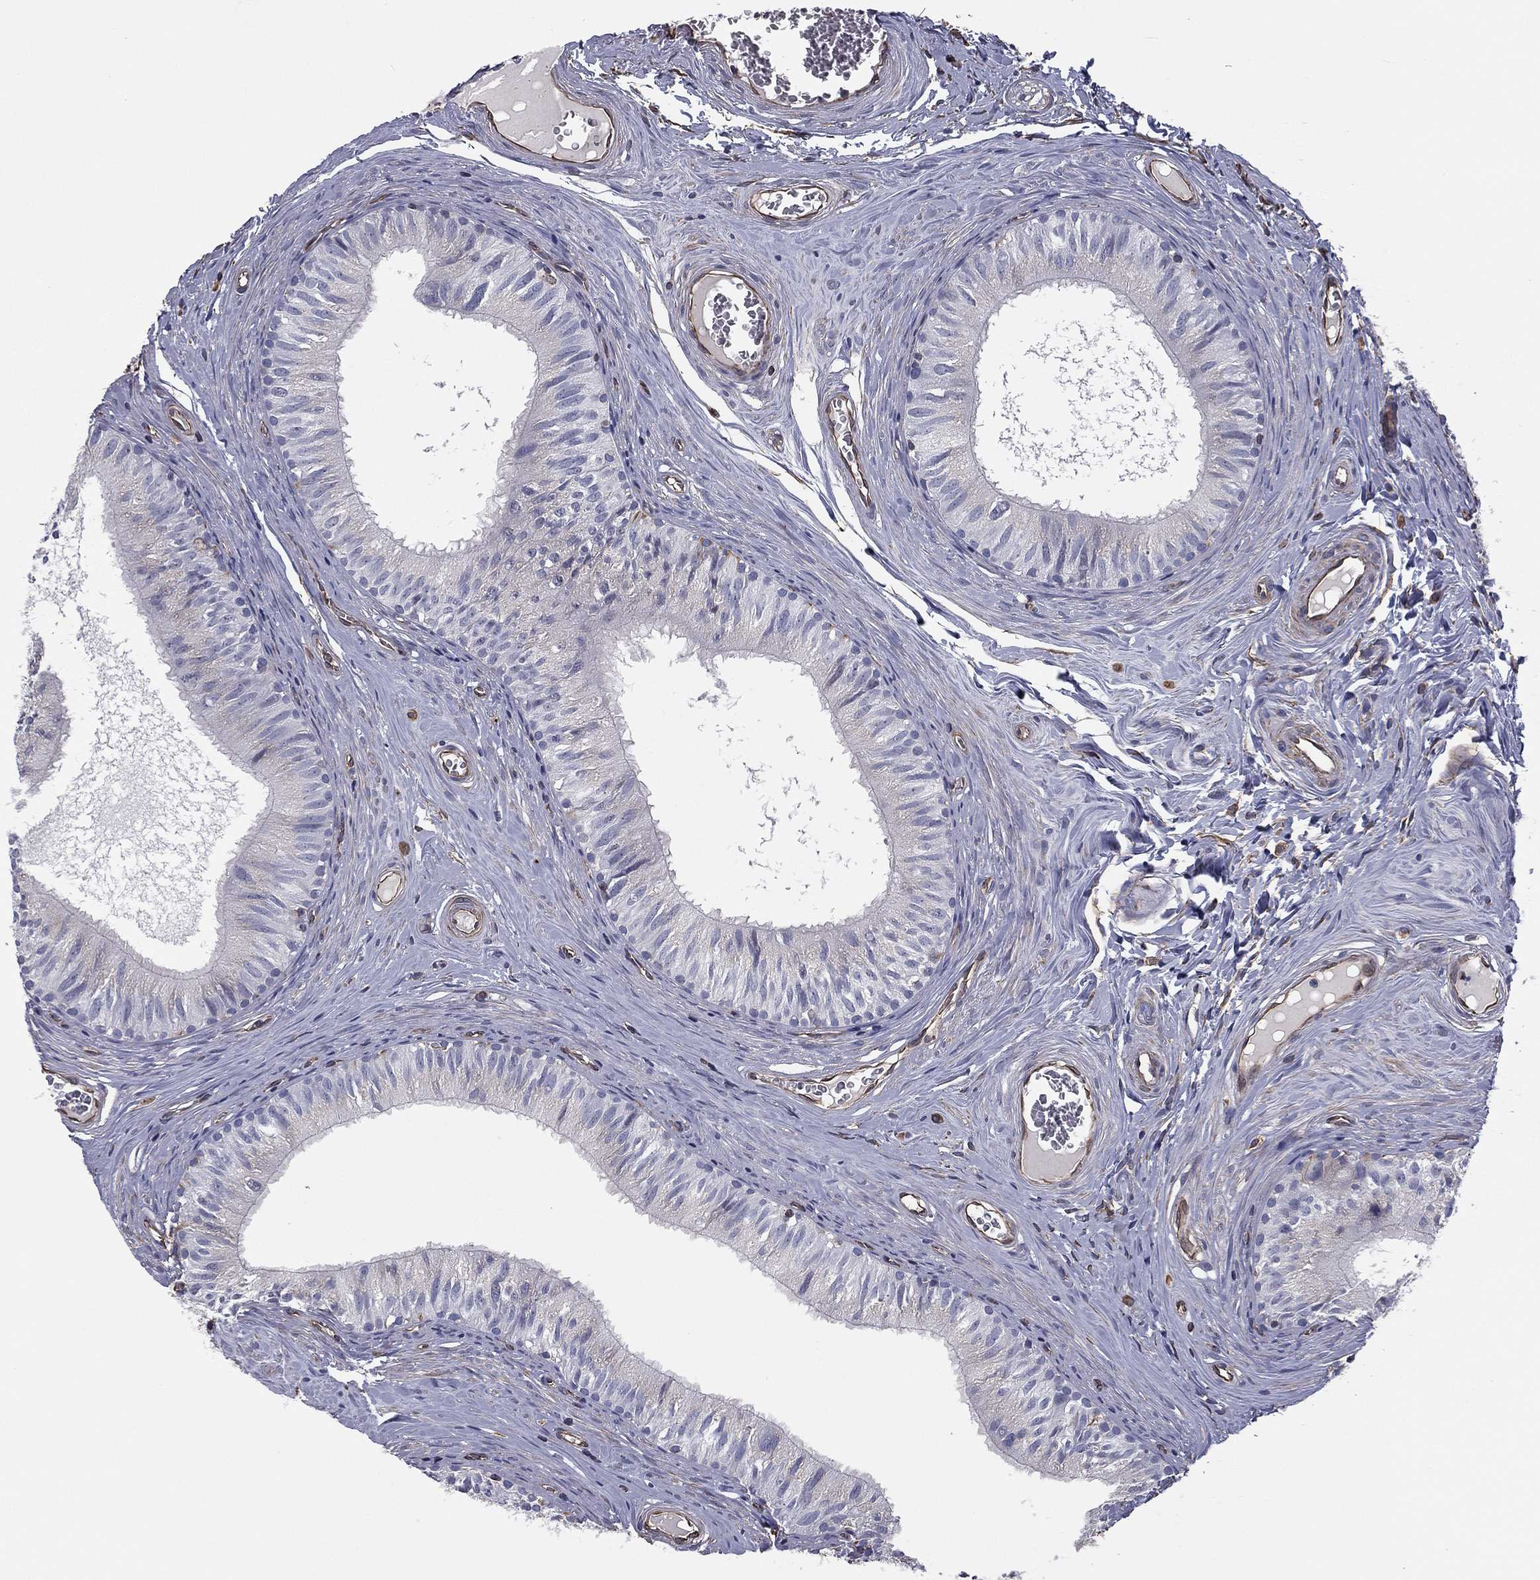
{"staining": {"intensity": "negative", "quantity": "none", "location": "none"}, "tissue": "epididymis", "cell_type": "Glandular cells", "image_type": "normal", "snomed": [{"axis": "morphology", "description": "Normal tissue, NOS"}, {"axis": "topography", "description": "Epididymis"}], "caption": "Micrograph shows no significant protein positivity in glandular cells of unremarkable epididymis. (DAB IHC with hematoxylin counter stain).", "gene": "SCUBE1", "patient": {"sex": "male", "age": 52}}